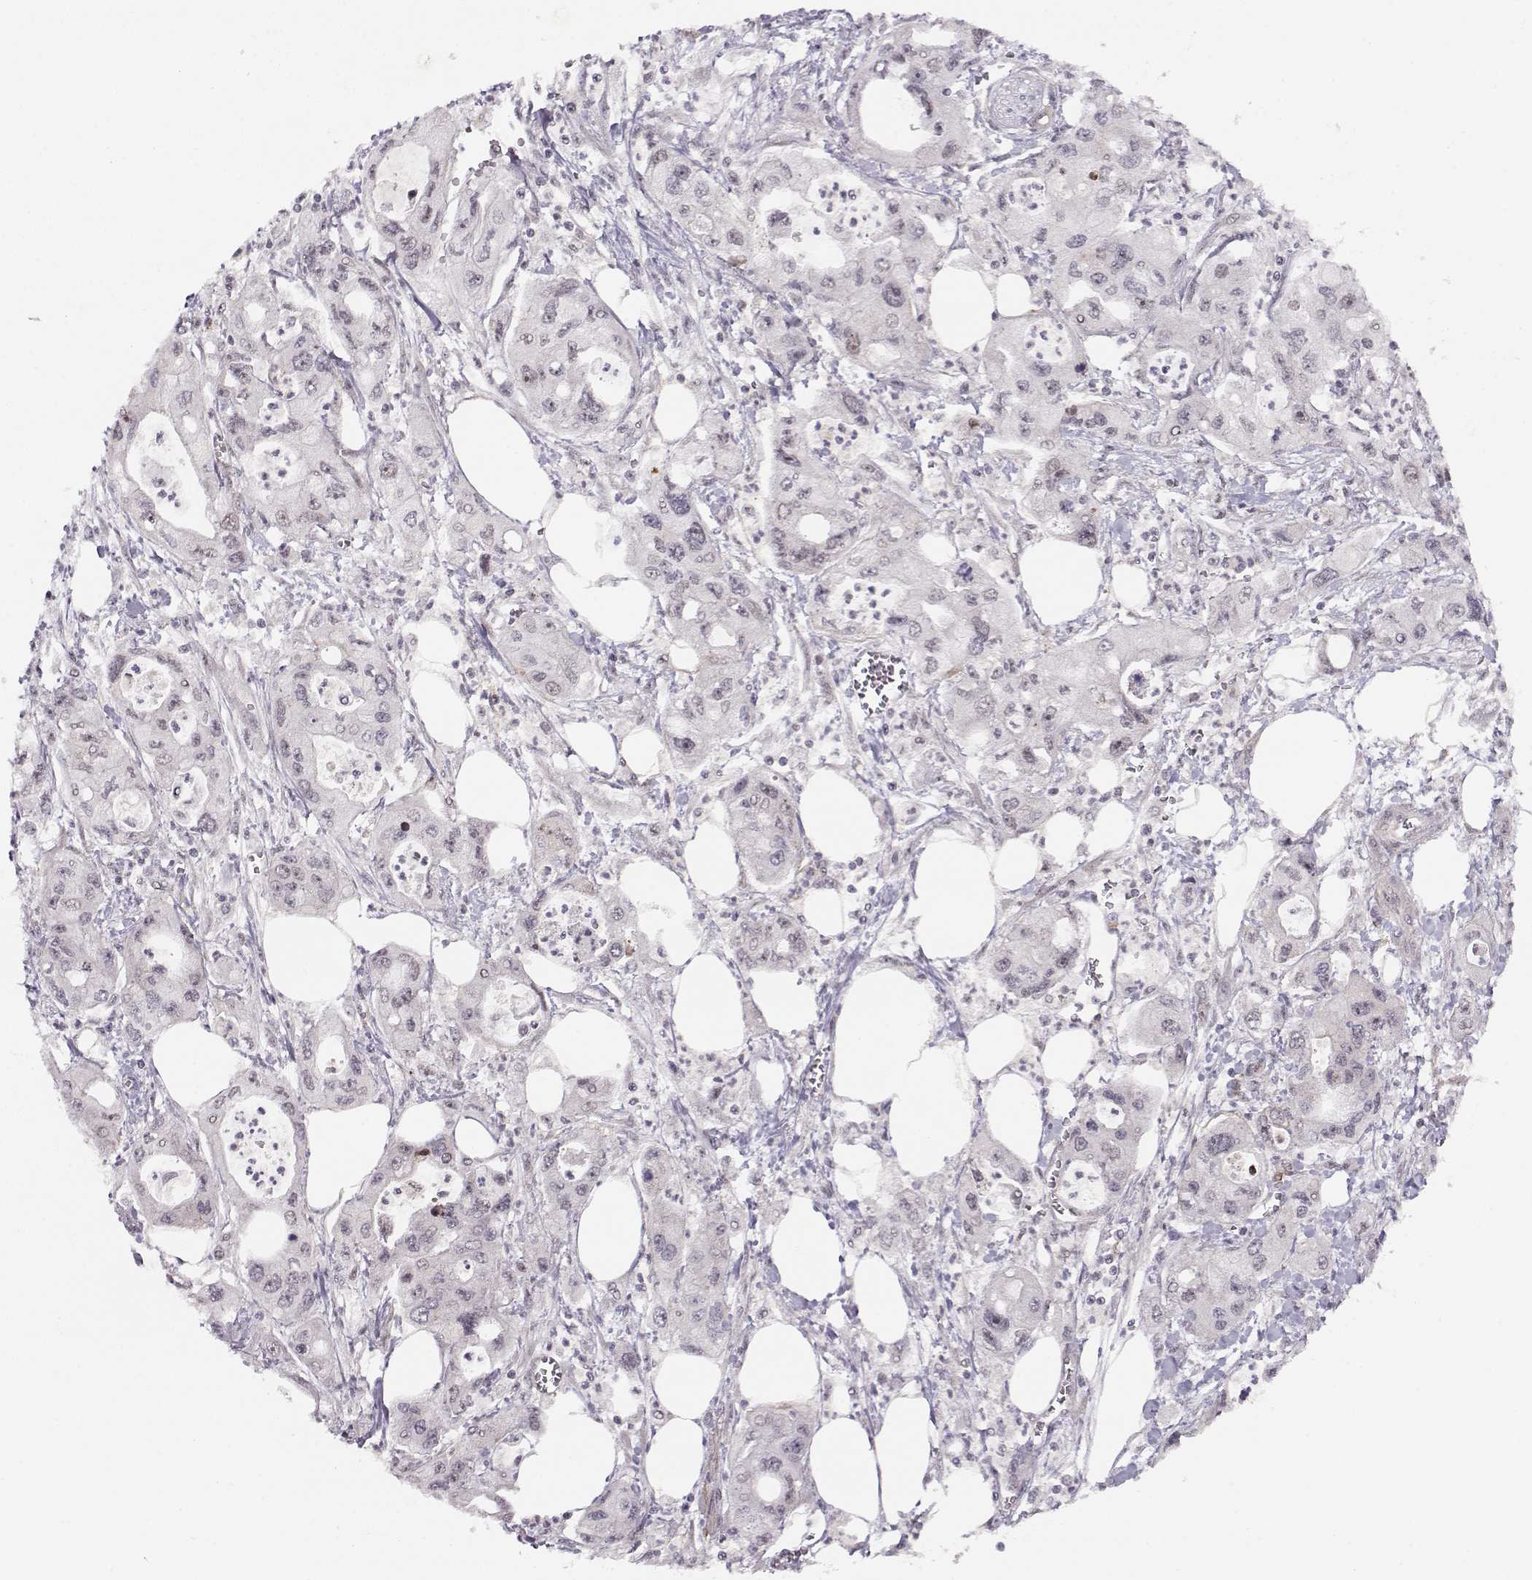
{"staining": {"intensity": "negative", "quantity": "none", "location": "none"}, "tissue": "pancreatic cancer", "cell_type": "Tumor cells", "image_type": "cancer", "snomed": [{"axis": "morphology", "description": "Adenocarcinoma, NOS"}, {"axis": "topography", "description": "Pancreas"}], "caption": "Photomicrograph shows no significant protein positivity in tumor cells of pancreatic adenocarcinoma. (DAB (3,3'-diaminobenzidine) immunohistochemistry (IHC) with hematoxylin counter stain).", "gene": "CIR1", "patient": {"sex": "male", "age": 70}}